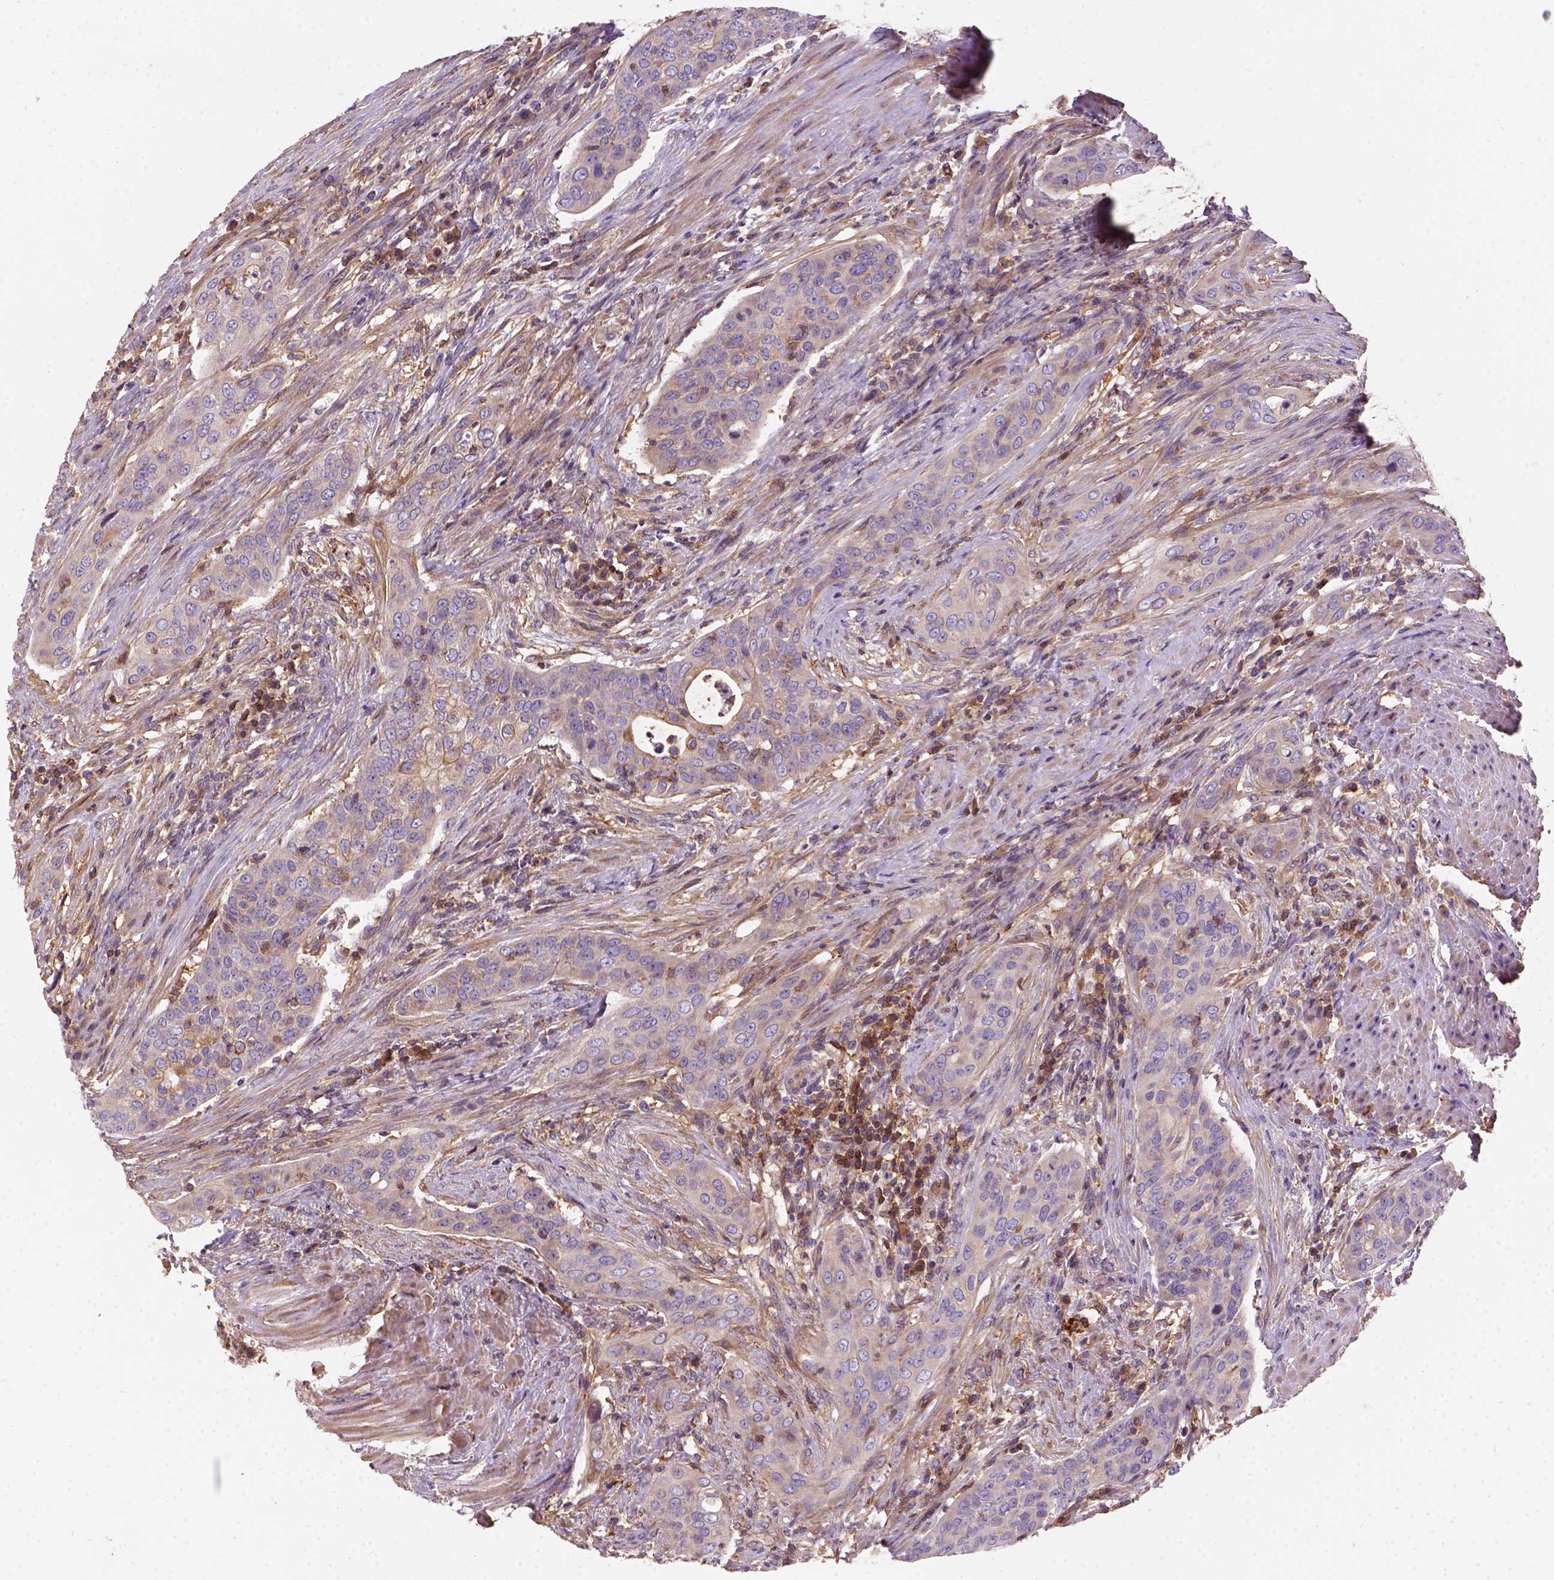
{"staining": {"intensity": "weak", "quantity": ">75%", "location": "cytoplasmic/membranous"}, "tissue": "urothelial cancer", "cell_type": "Tumor cells", "image_type": "cancer", "snomed": [{"axis": "morphology", "description": "Urothelial carcinoma, High grade"}, {"axis": "topography", "description": "Urinary bladder"}], "caption": "Immunohistochemical staining of urothelial carcinoma (high-grade) exhibits weak cytoplasmic/membranous protein expression in about >75% of tumor cells.", "gene": "GPRC5D", "patient": {"sex": "male", "age": 82}}